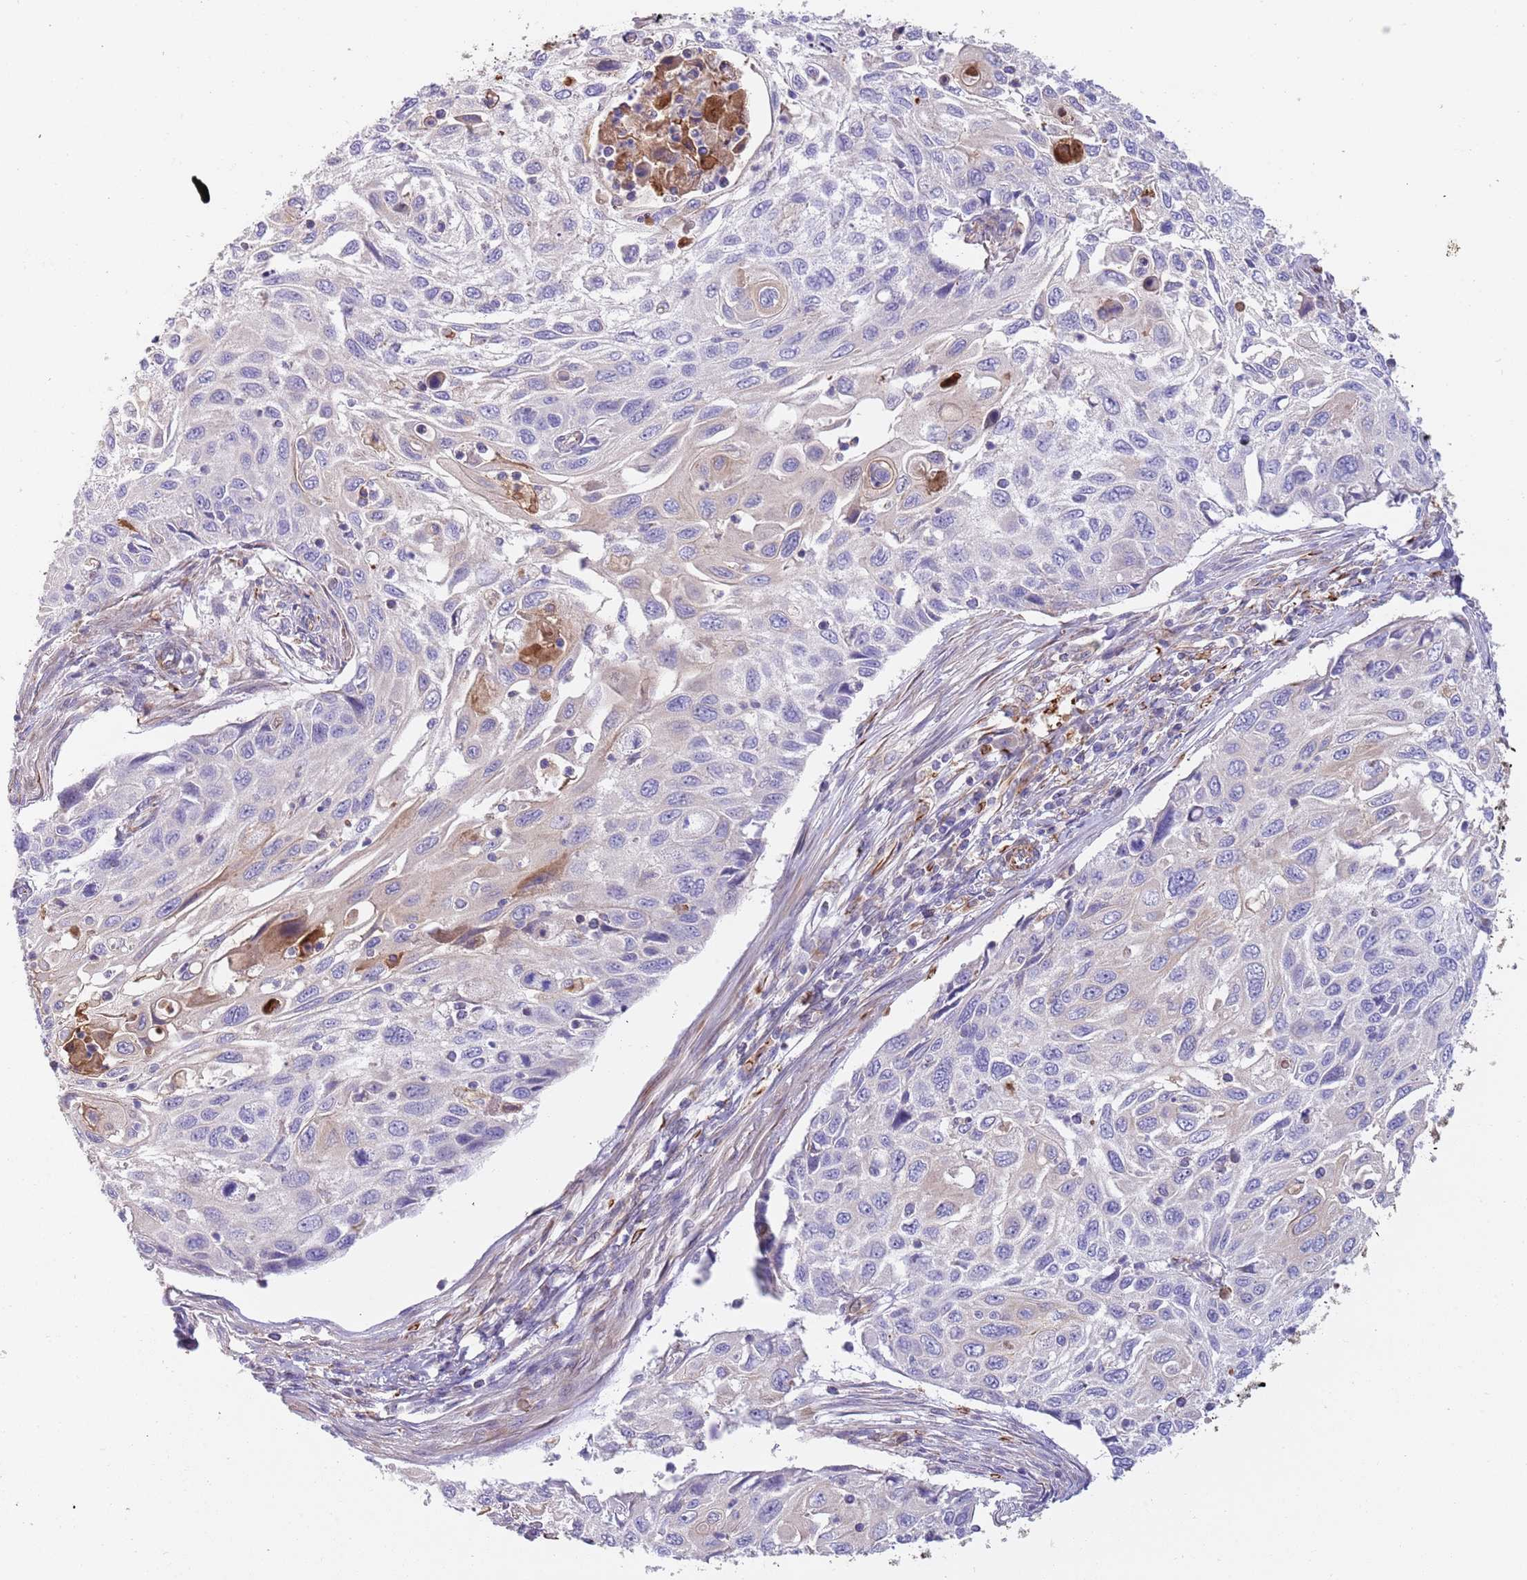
{"staining": {"intensity": "negative", "quantity": "none", "location": "none"}, "tissue": "cervical cancer", "cell_type": "Tumor cells", "image_type": "cancer", "snomed": [{"axis": "morphology", "description": "Squamous cell carcinoma, NOS"}, {"axis": "topography", "description": "Cervix"}], "caption": "Immunohistochemistry micrograph of neoplastic tissue: human squamous cell carcinoma (cervical) stained with DAB exhibits no significant protein expression in tumor cells. Nuclei are stained in blue.", "gene": "MOGAT1", "patient": {"sex": "female", "age": 70}}